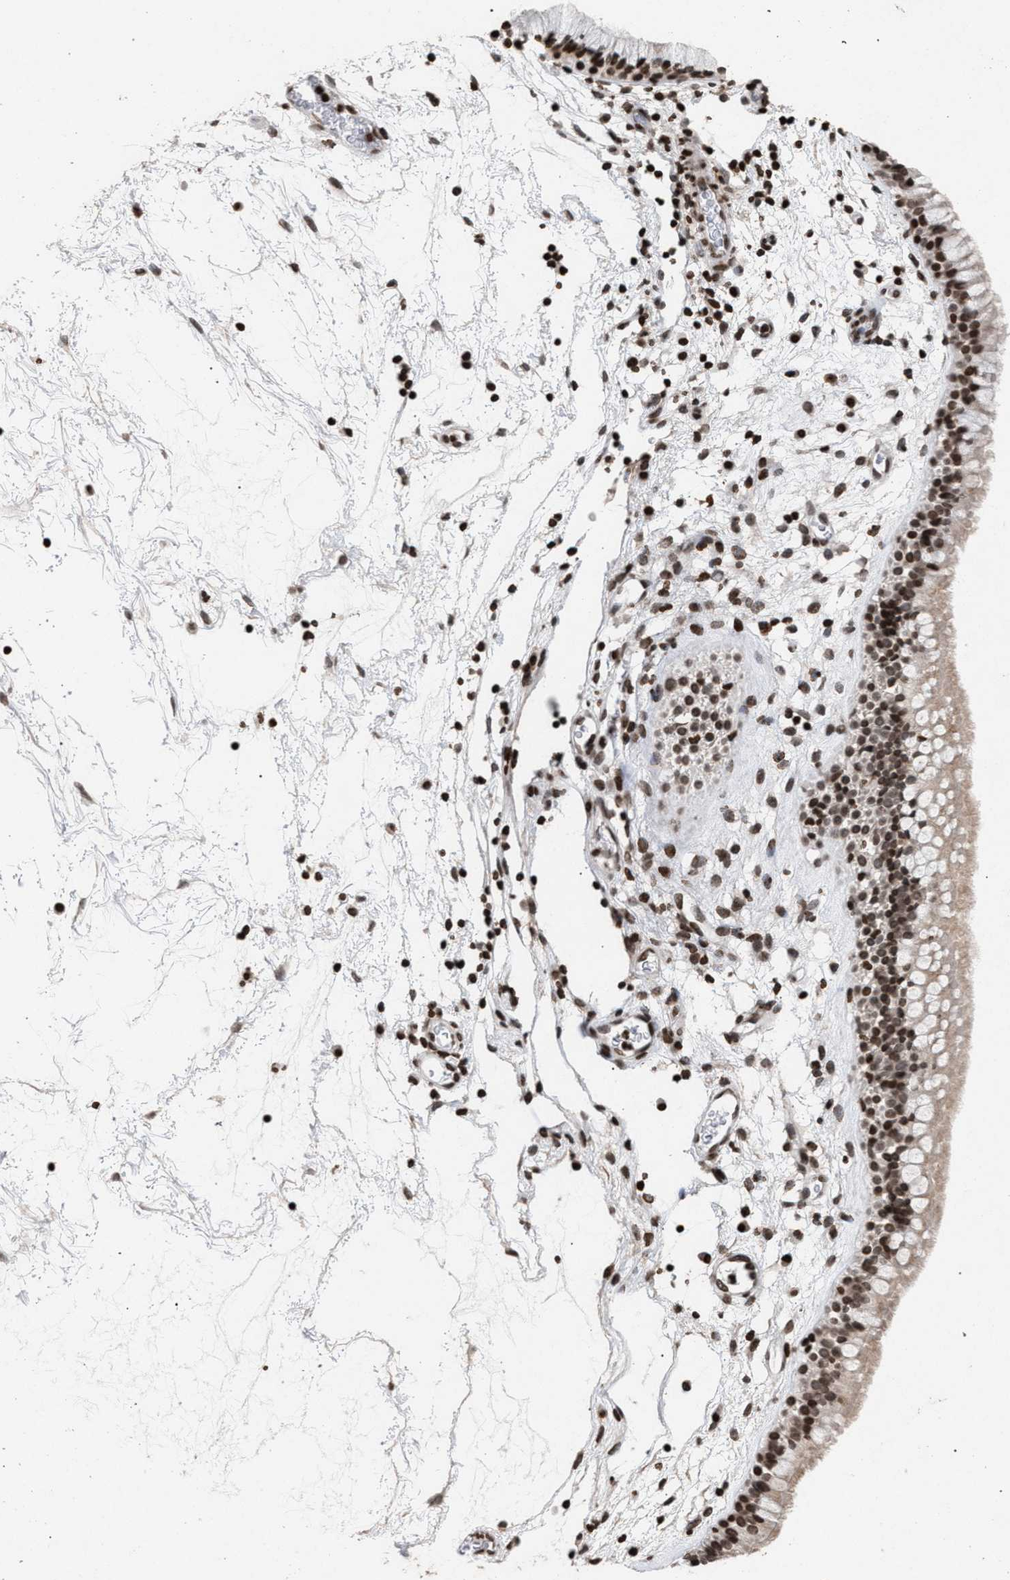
{"staining": {"intensity": "strong", "quantity": ">75%", "location": "nuclear"}, "tissue": "nasopharynx", "cell_type": "Respiratory epithelial cells", "image_type": "normal", "snomed": [{"axis": "morphology", "description": "Normal tissue, NOS"}, {"axis": "morphology", "description": "Inflammation, NOS"}, {"axis": "topography", "description": "Nasopharynx"}], "caption": "Nasopharynx stained with IHC displays strong nuclear staining in about >75% of respiratory epithelial cells.", "gene": "FOXD3", "patient": {"sex": "male", "age": 48}}